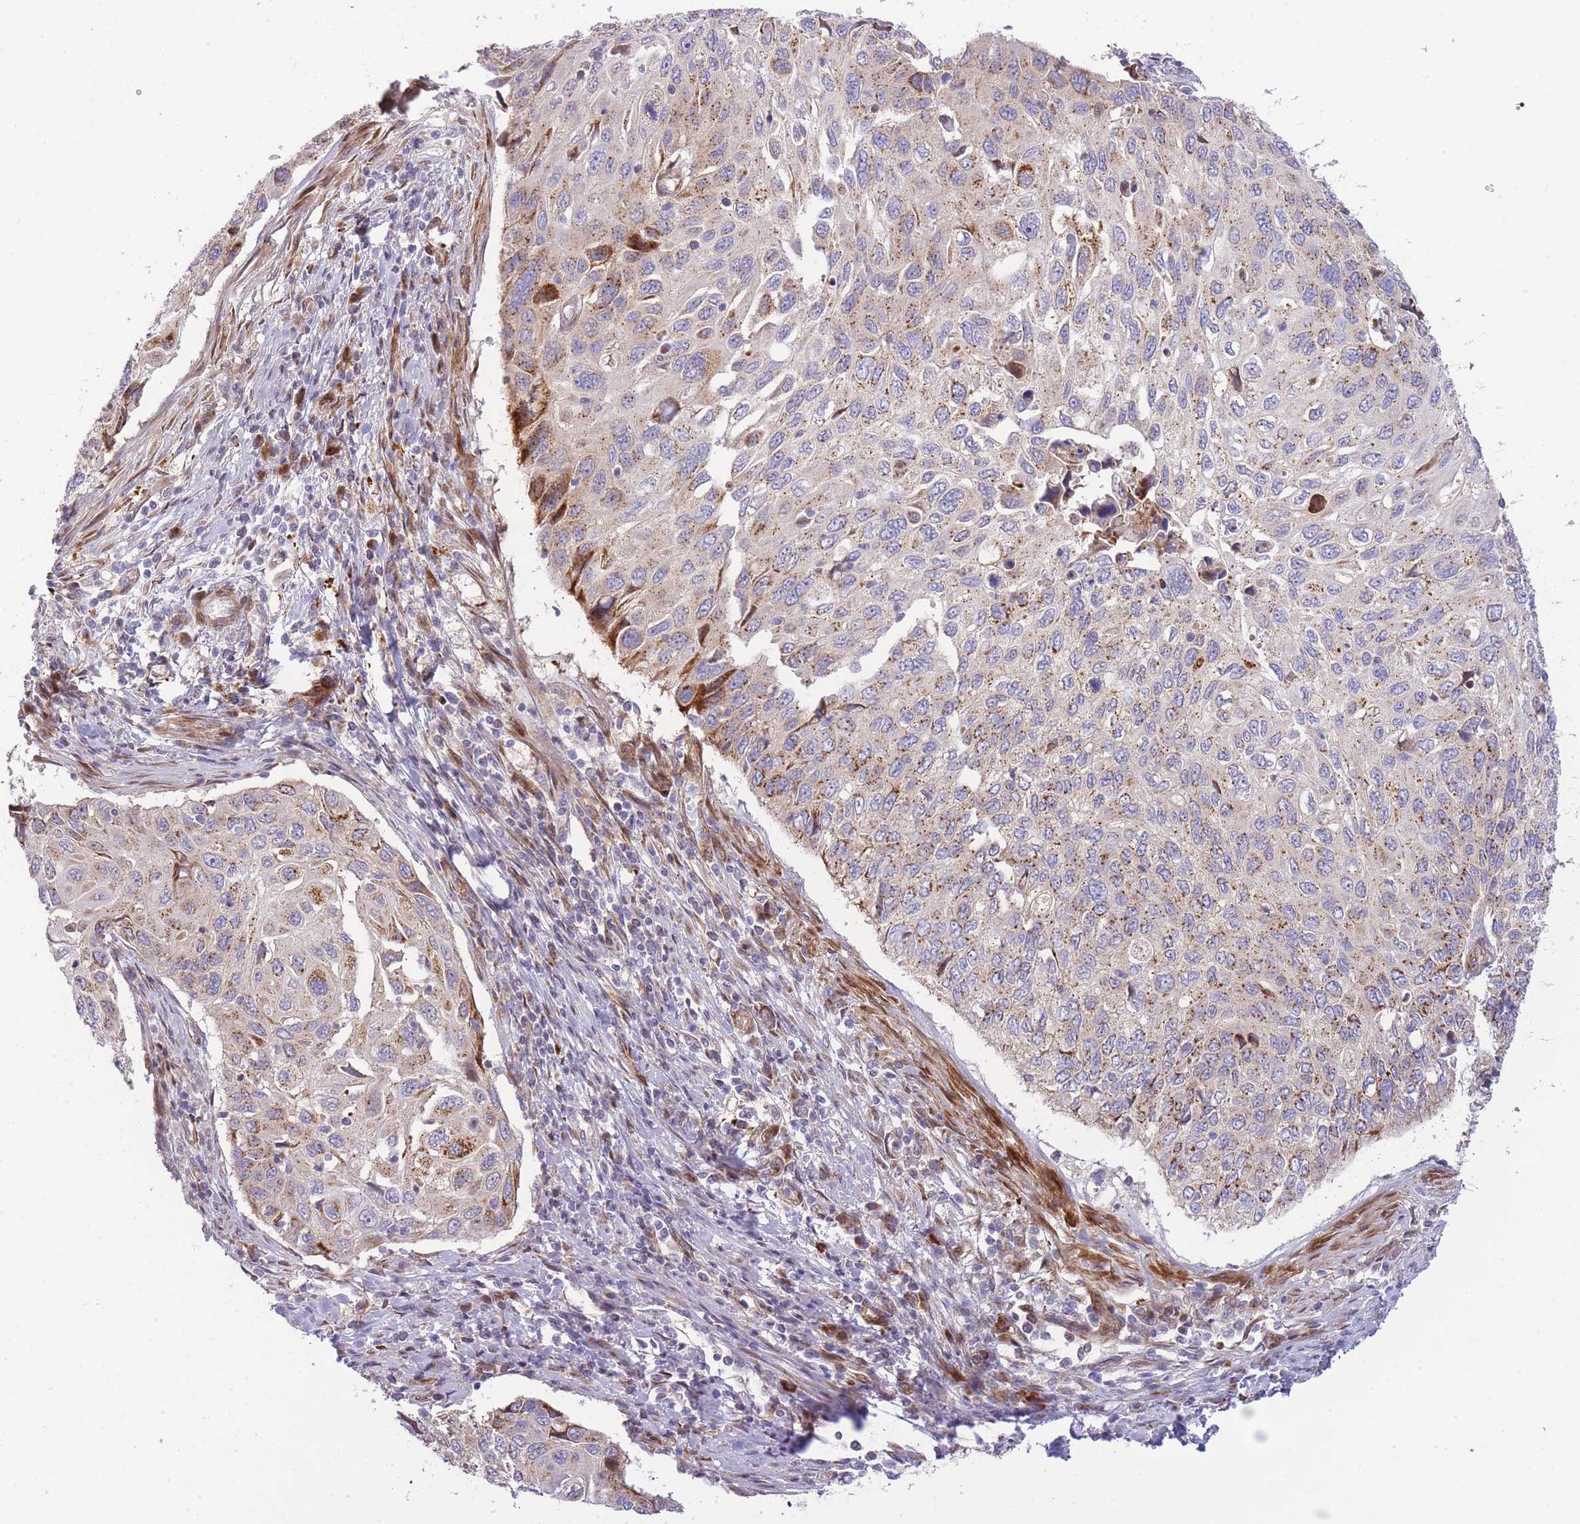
{"staining": {"intensity": "moderate", "quantity": "25%-75%", "location": "cytoplasmic/membranous"}, "tissue": "cervical cancer", "cell_type": "Tumor cells", "image_type": "cancer", "snomed": [{"axis": "morphology", "description": "Squamous cell carcinoma, NOS"}, {"axis": "topography", "description": "Cervix"}], "caption": "Brown immunohistochemical staining in cervical cancer exhibits moderate cytoplasmic/membranous expression in about 25%-75% of tumor cells. (IHC, brightfield microscopy, high magnification).", "gene": "ATP5MC2", "patient": {"sex": "female", "age": 70}}